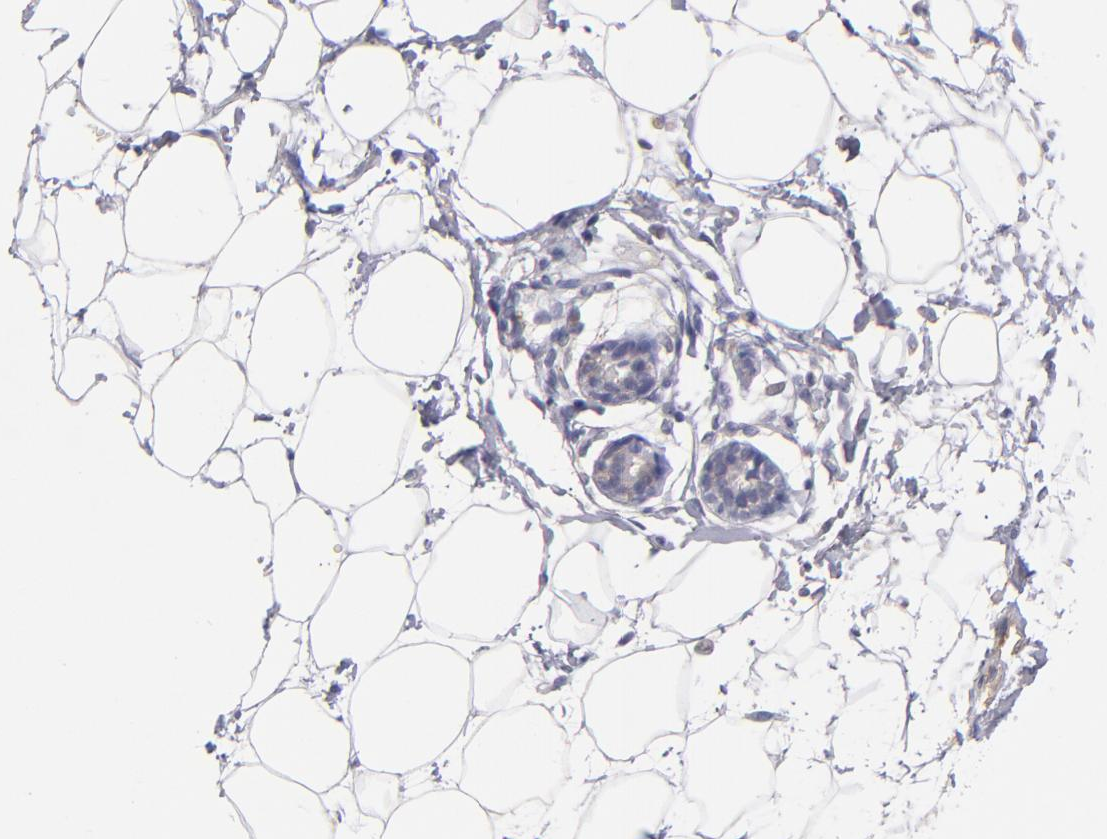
{"staining": {"intensity": "weak", "quantity": ">75%", "location": "cytoplasmic/membranous"}, "tissue": "adipose tissue", "cell_type": "Adipocytes", "image_type": "normal", "snomed": [{"axis": "morphology", "description": "Normal tissue, NOS"}, {"axis": "topography", "description": "Breast"}], "caption": "A brown stain highlights weak cytoplasmic/membranous staining of a protein in adipocytes of normal human adipose tissue.", "gene": "MVP", "patient": {"sex": "female", "age": 22}}